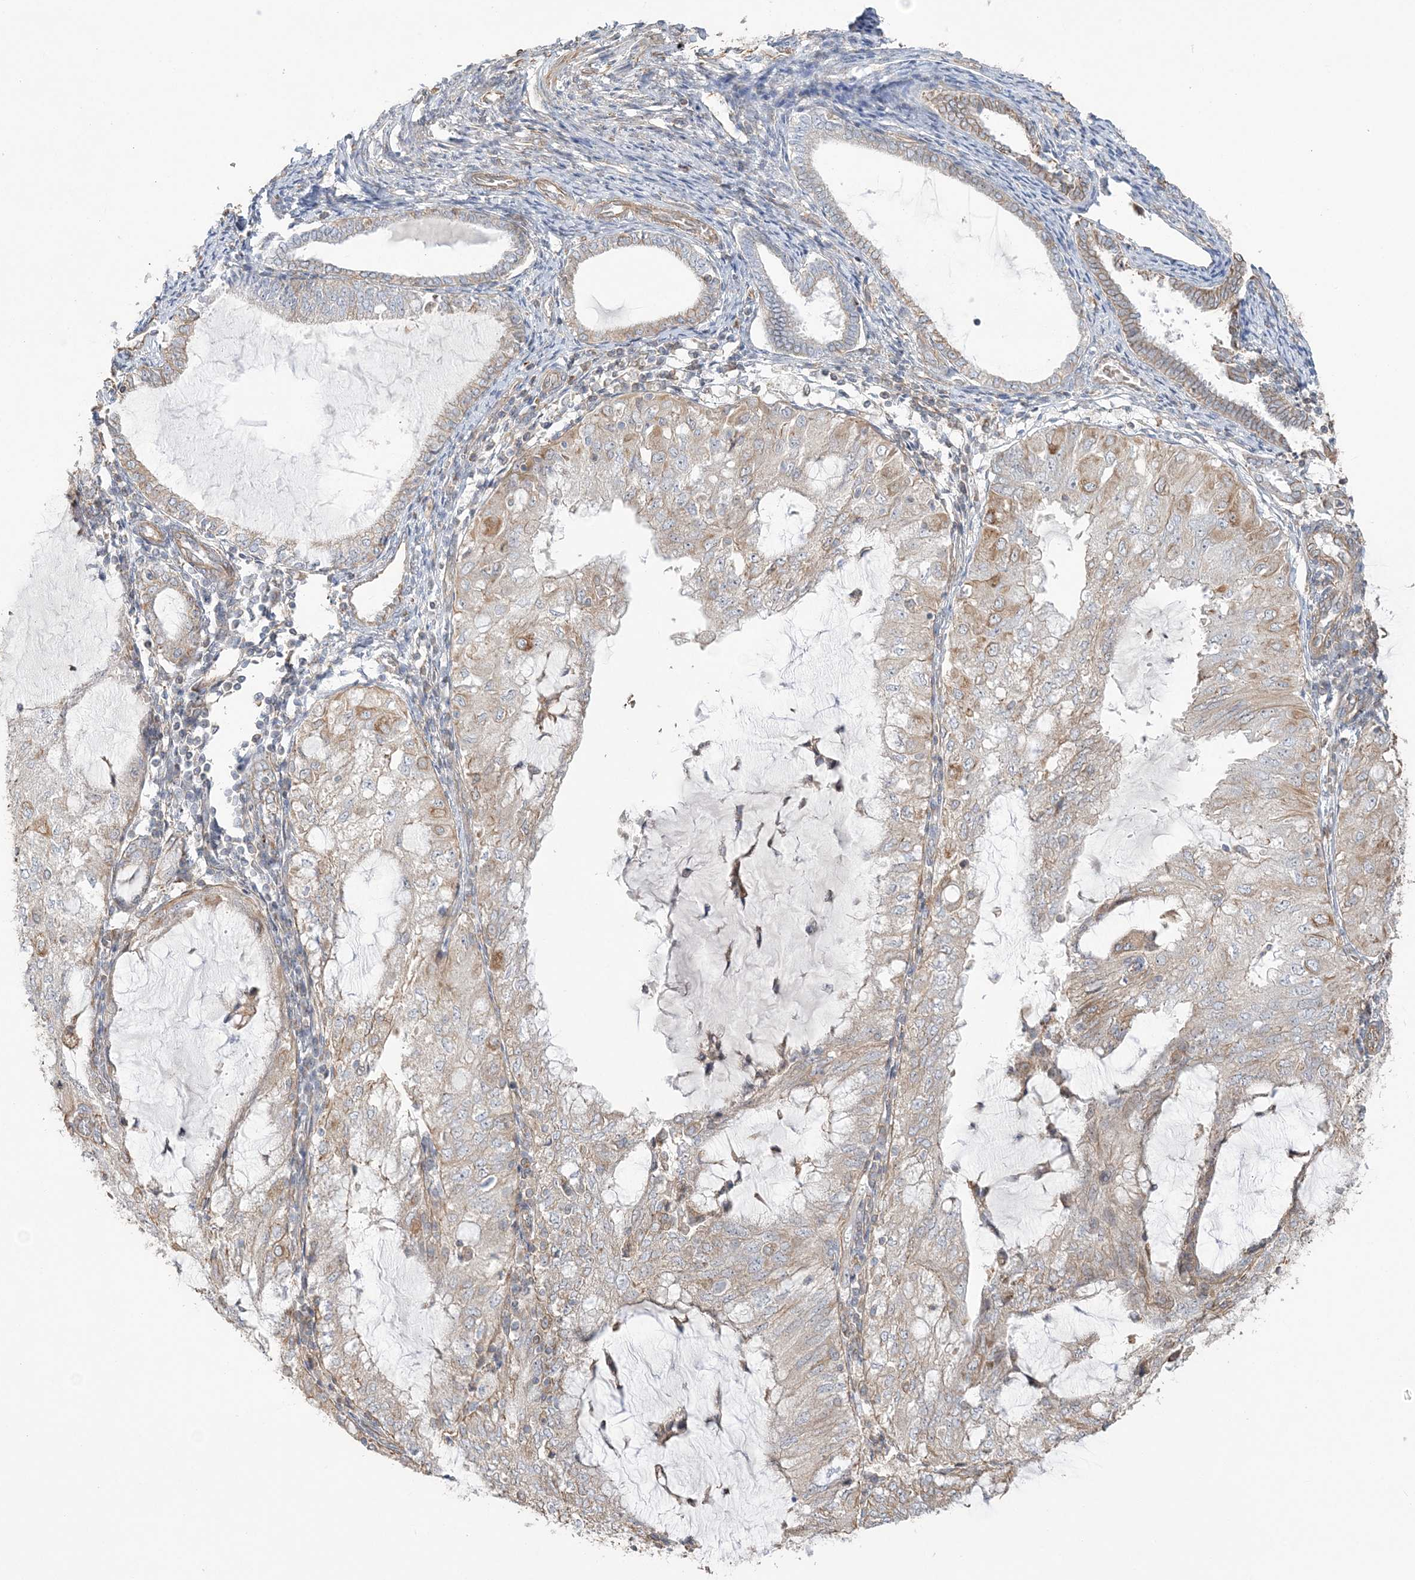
{"staining": {"intensity": "moderate", "quantity": "<25%", "location": "cytoplasmic/membranous"}, "tissue": "endometrial cancer", "cell_type": "Tumor cells", "image_type": "cancer", "snomed": [{"axis": "morphology", "description": "Adenocarcinoma, NOS"}, {"axis": "topography", "description": "Endometrium"}], "caption": "Moderate cytoplasmic/membranous expression for a protein is identified in approximately <25% of tumor cells of adenocarcinoma (endometrial) using immunohistochemistry (IHC).", "gene": "ZNF821", "patient": {"sex": "female", "age": 81}}